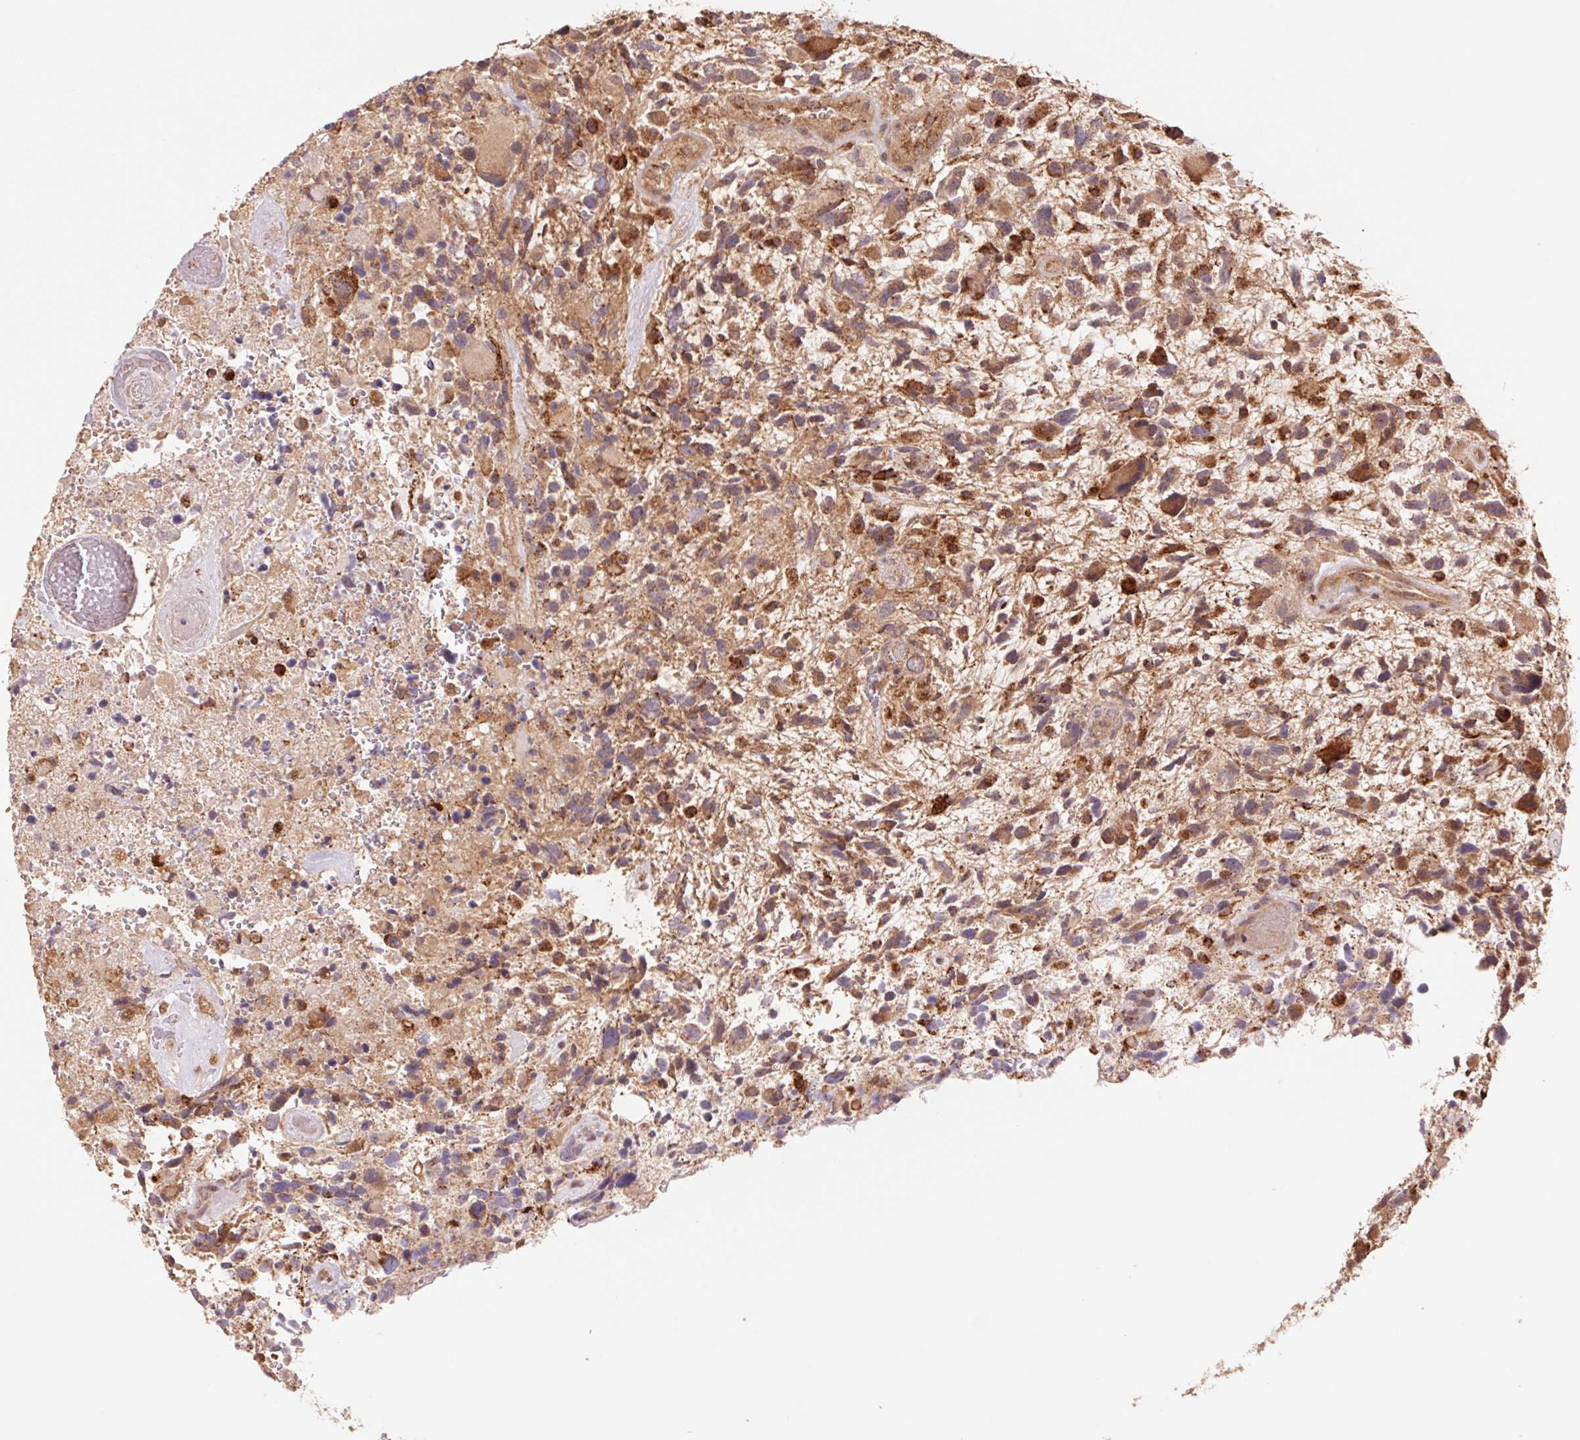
{"staining": {"intensity": "moderate", "quantity": ">75%", "location": "cytoplasmic/membranous"}, "tissue": "glioma", "cell_type": "Tumor cells", "image_type": "cancer", "snomed": [{"axis": "morphology", "description": "Glioma, malignant, High grade"}, {"axis": "topography", "description": "Brain"}], "caption": "Tumor cells demonstrate medium levels of moderate cytoplasmic/membranous expression in approximately >75% of cells in malignant high-grade glioma. (Stains: DAB in brown, nuclei in blue, Microscopy: brightfield microscopy at high magnification).", "gene": "URM1", "patient": {"sex": "female", "age": 71}}